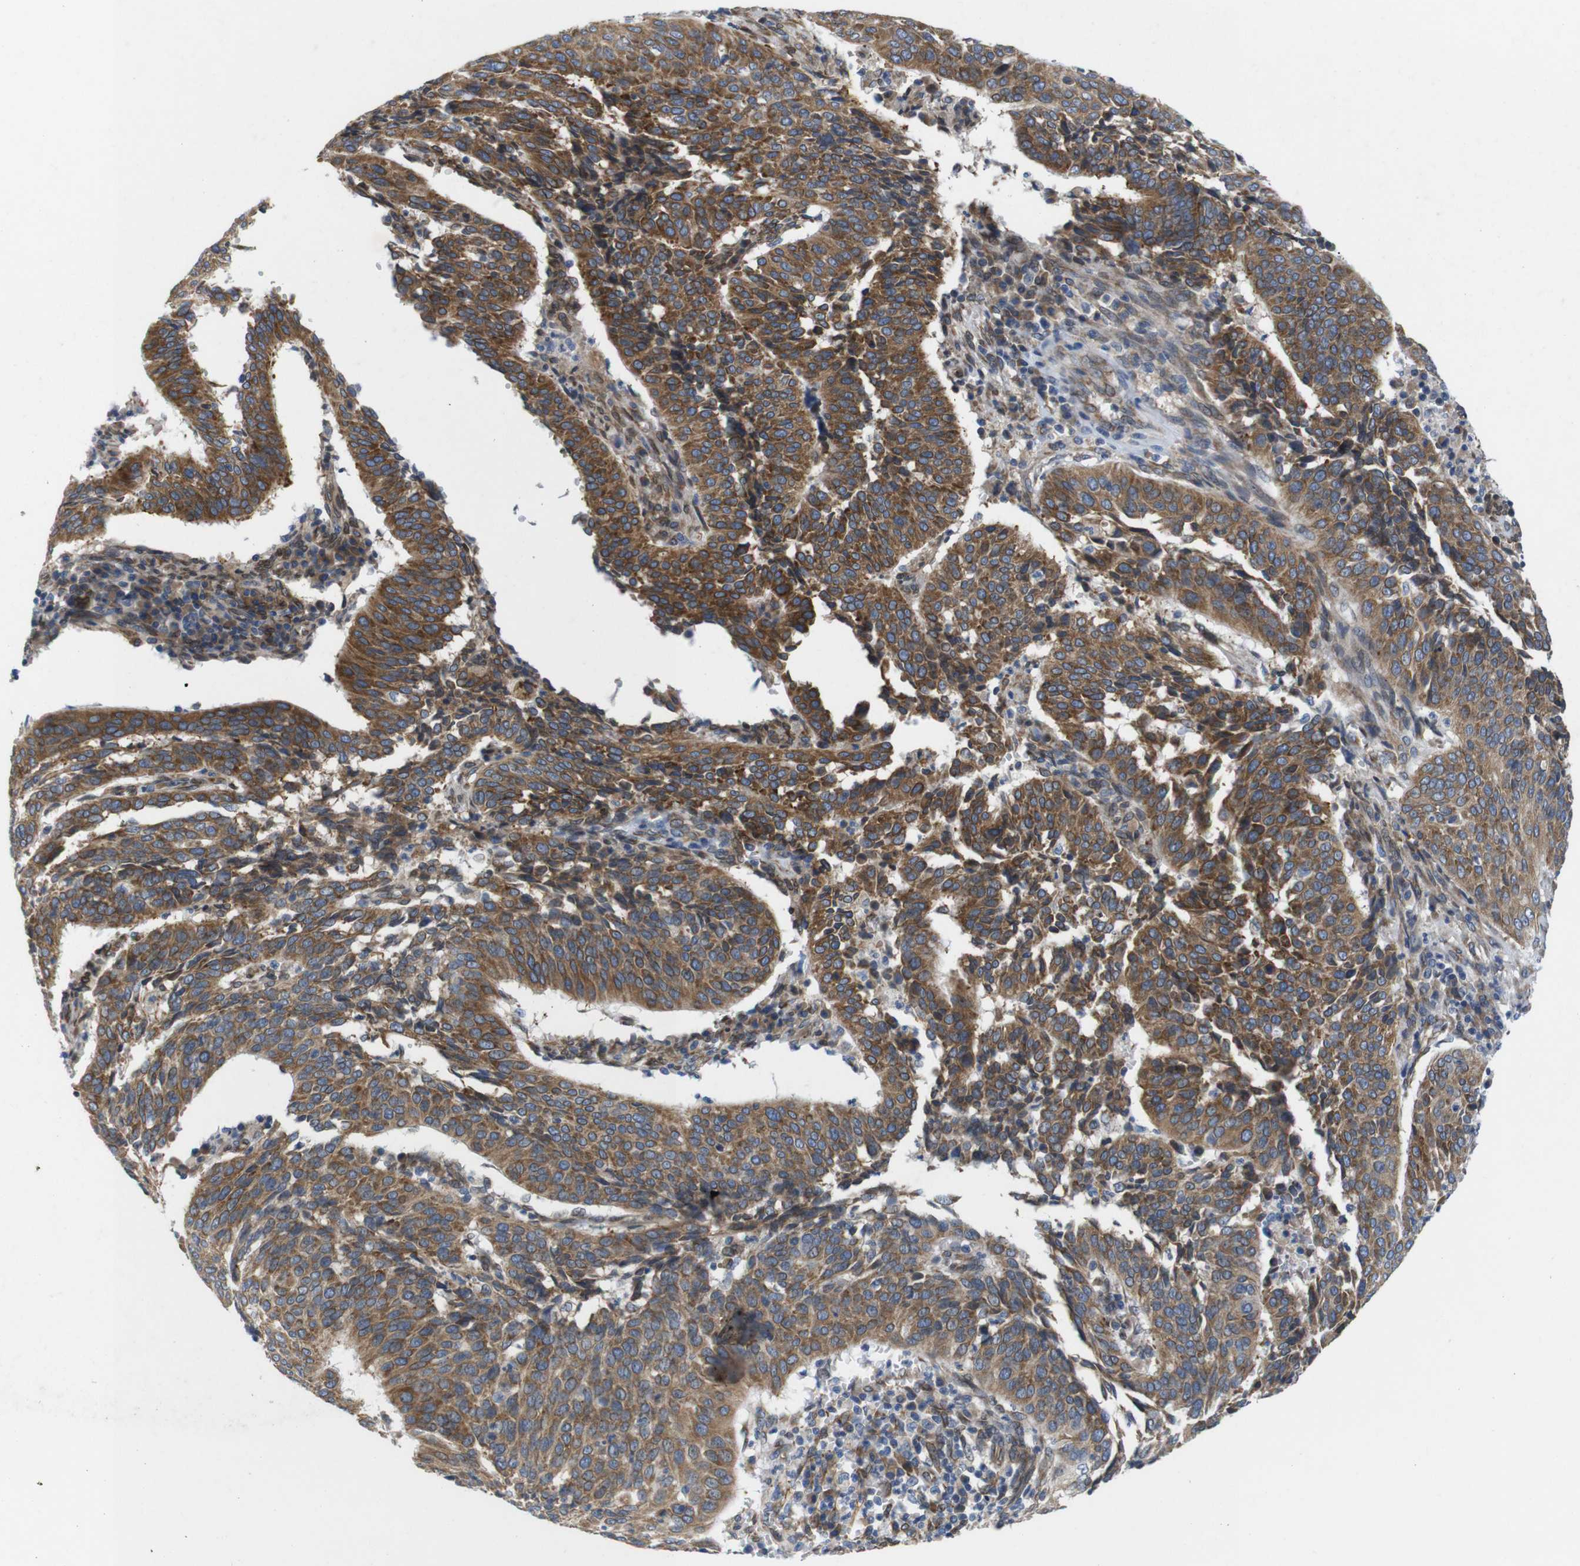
{"staining": {"intensity": "moderate", "quantity": ">75%", "location": "cytoplasmic/membranous"}, "tissue": "cervical cancer", "cell_type": "Tumor cells", "image_type": "cancer", "snomed": [{"axis": "morphology", "description": "Normal tissue, NOS"}, {"axis": "morphology", "description": "Squamous cell carcinoma, NOS"}, {"axis": "topography", "description": "Cervix"}], "caption": "Human cervical cancer stained with a protein marker demonstrates moderate staining in tumor cells.", "gene": "HACD3", "patient": {"sex": "female", "age": 39}}